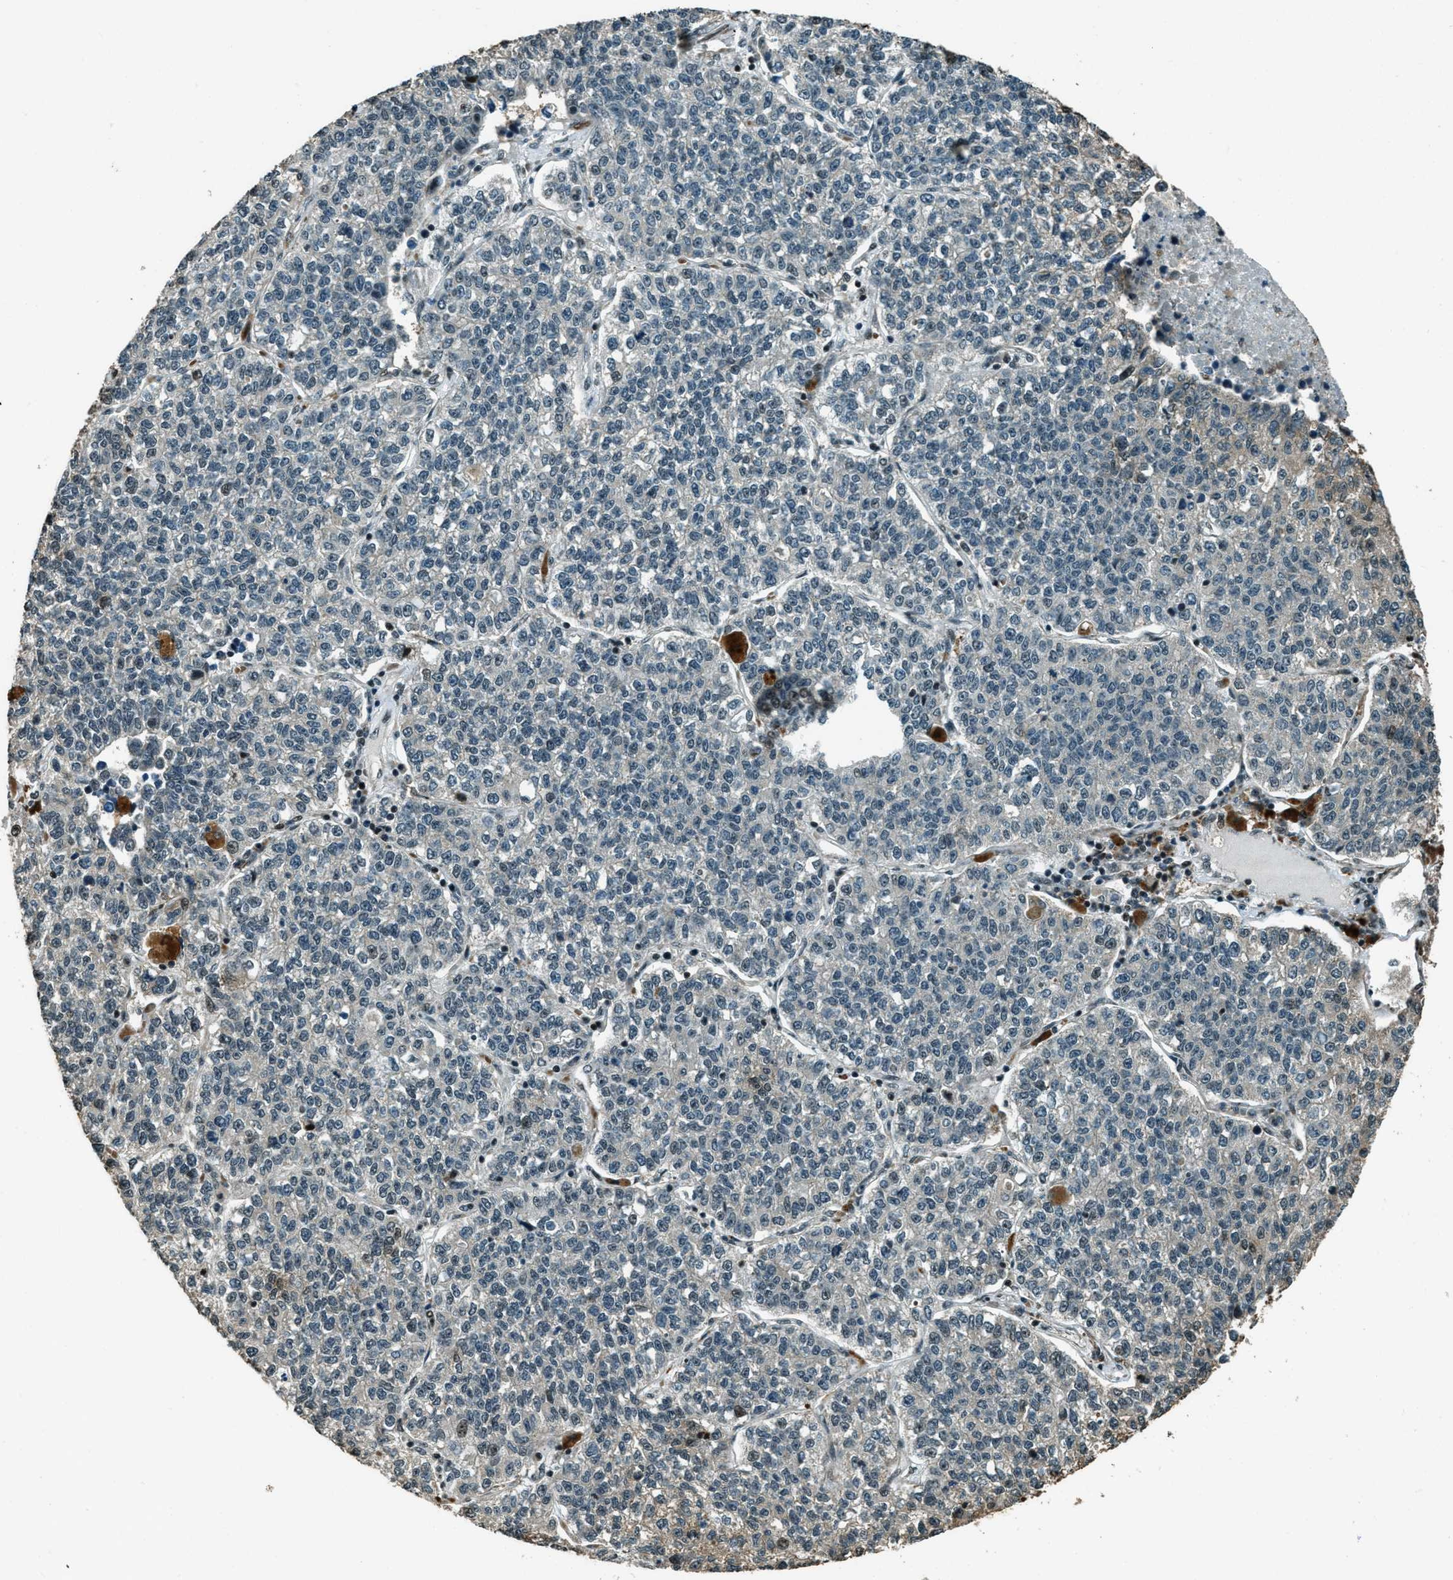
{"staining": {"intensity": "negative", "quantity": "none", "location": "none"}, "tissue": "lung cancer", "cell_type": "Tumor cells", "image_type": "cancer", "snomed": [{"axis": "morphology", "description": "Adenocarcinoma, NOS"}, {"axis": "topography", "description": "Lung"}], "caption": "Tumor cells show no significant protein expression in lung cancer (adenocarcinoma).", "gene": "TARDBP", "patient": {"sex": "male", "age": 49}}